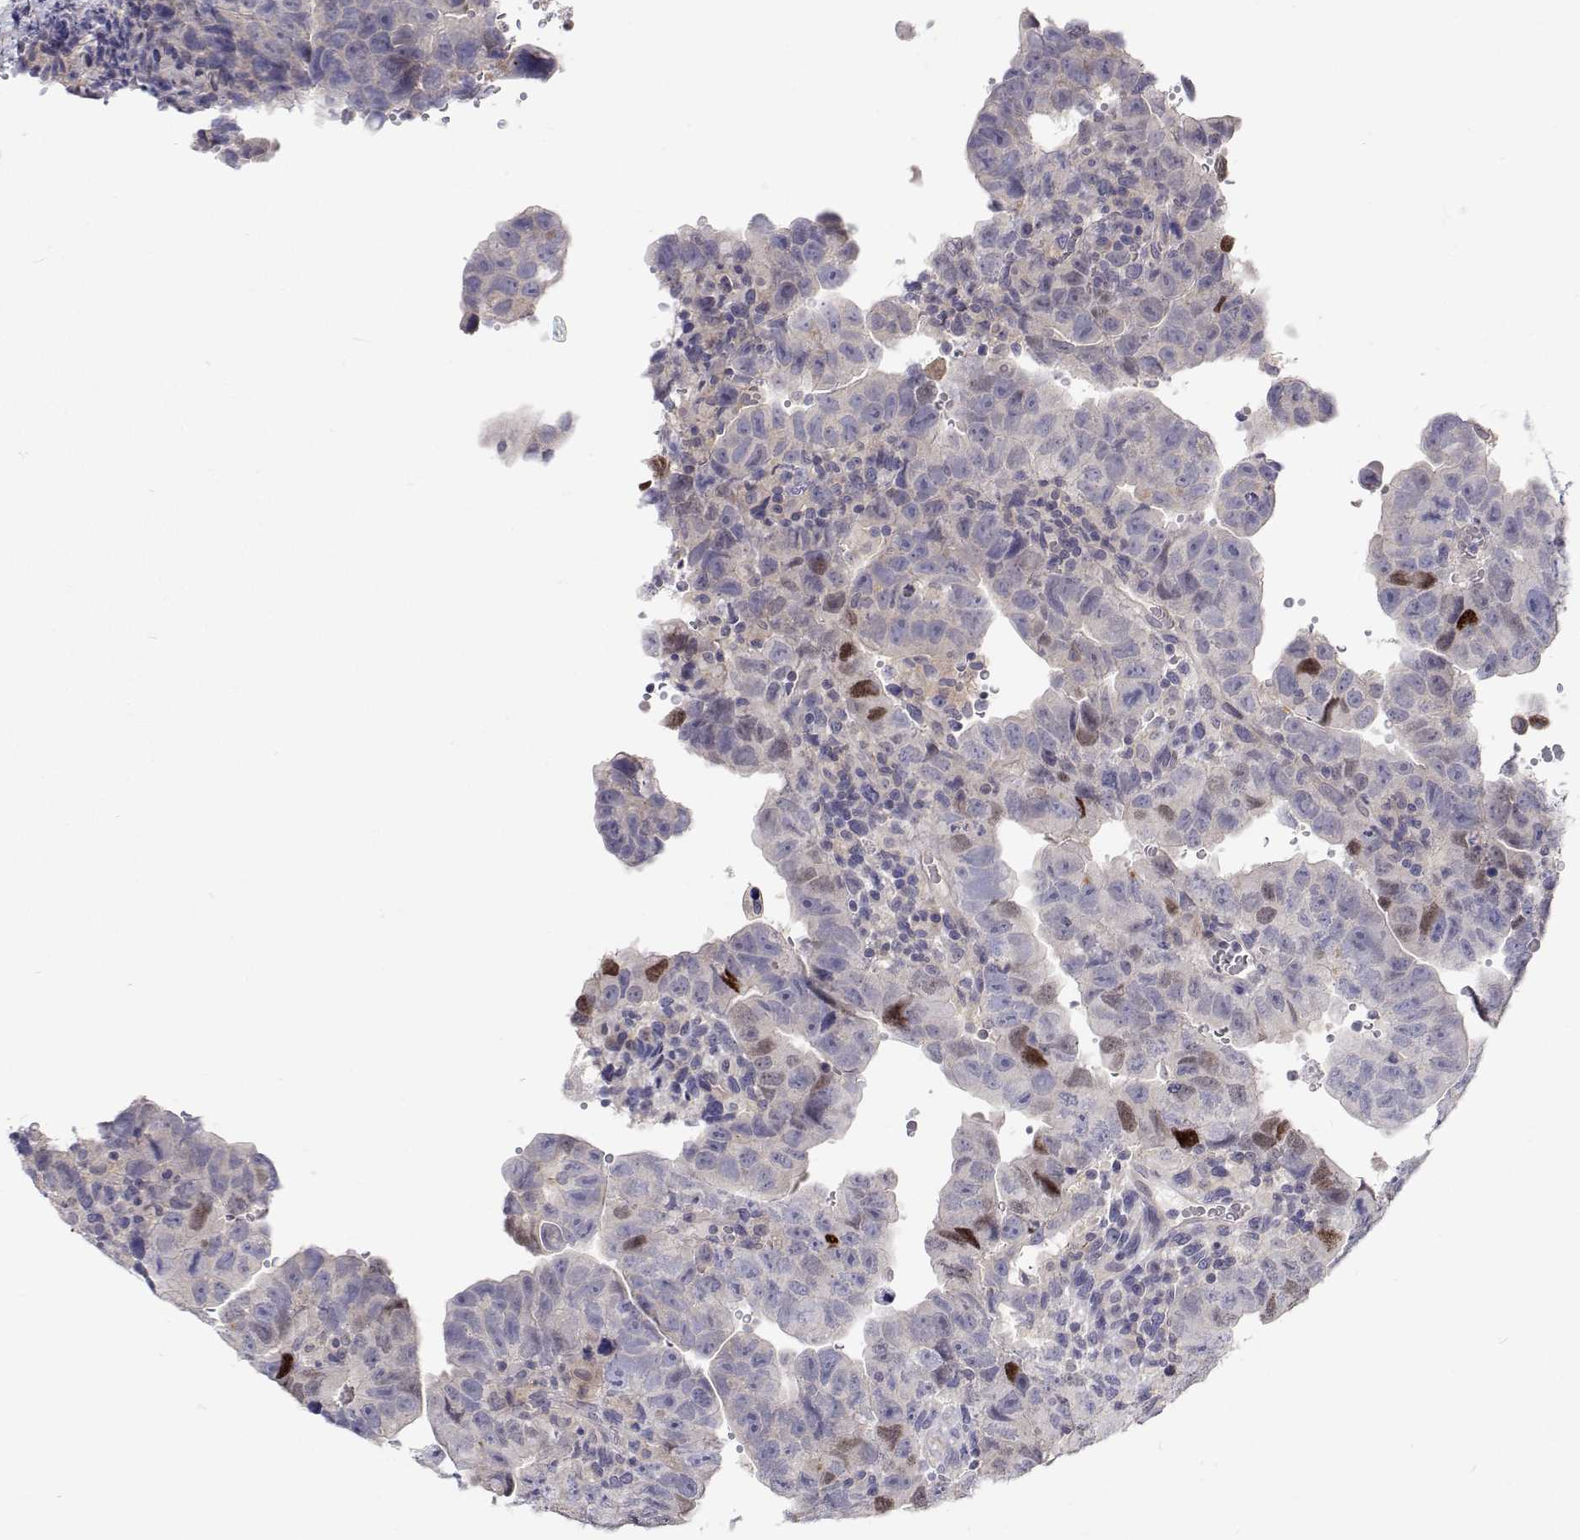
{"staining": {"intensity": "weak", "quantity": "<25%", "location": "nuclear"}, "tissue": "testis cancer", "cell_type": "Tumor cells", "image_type": "cancer", "snomed": [{"axis": "morphology", "description": "Carcinoma, Embryonal, NOS"}, {"axis": "topography", "description": "Testis"}], "caption": "Immunohistochemistry (IHC) micrograph of neoplastic tissue: testis cancer (embryonal carcinoma) stained with DAB (3,3'-diaminobenzidine) demonstrates no significant protein expression in tumor cells.", "gene": "MYPN", "patient": {"sex": "male", "age": 24}}